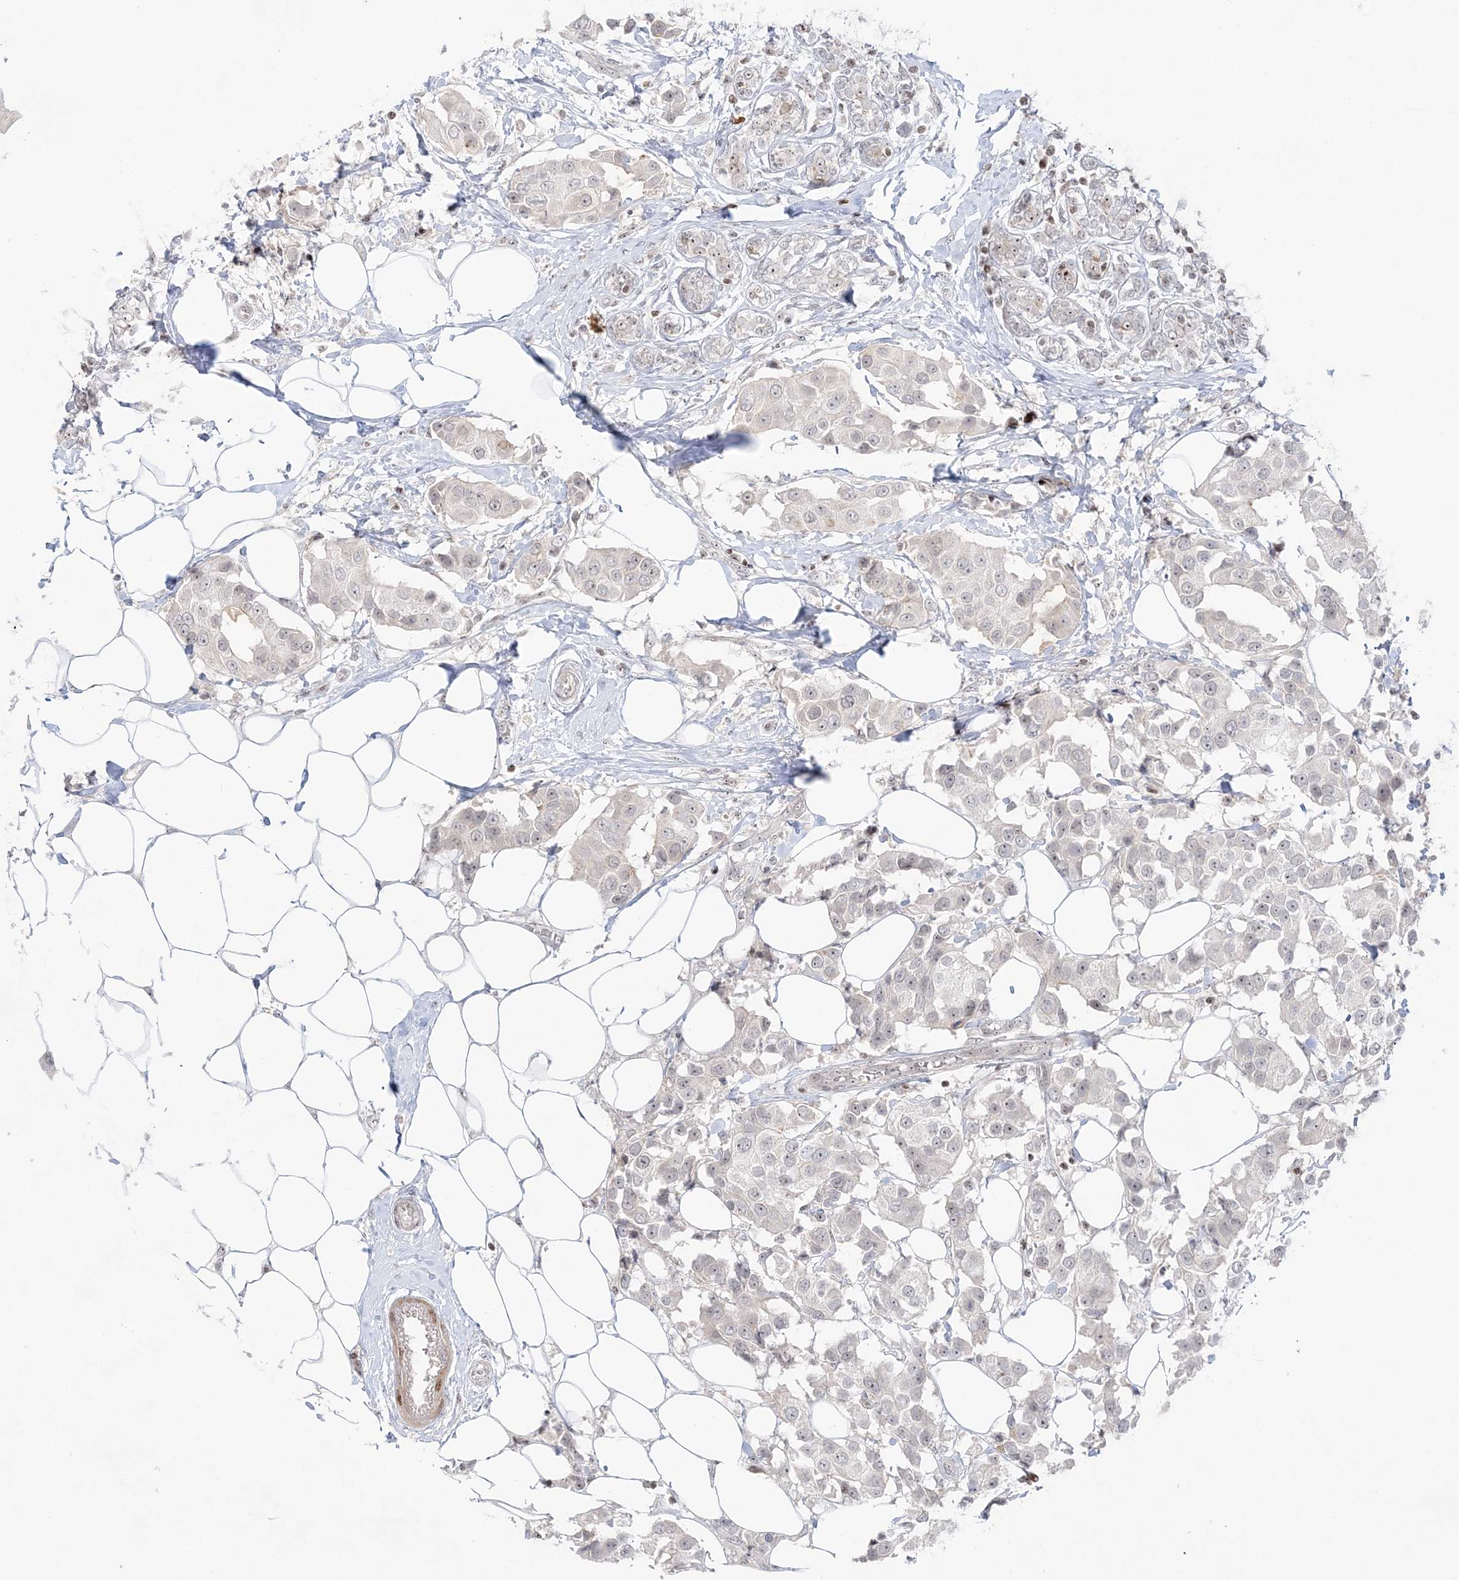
{"staining": {"intensity": "negative", "quantity": "none", "location": "none"}, "tissue": "breast cancer", "cell_type": "Tumor cells", "image_type": "cancer", "snomed": [{"axis": "morphology", "description": "Normal tissue, NOS"}, {"axis": "morphology", "description": "Duct carcinoma"}, {"axis": "topography", "description": "Breast"}], "caption": "A micrograph of human breast cancer is negative for staining in tumor cells. The staining was performed using DAB to visualize the protein expression in brown, while the nuclei were stained in blue with hematoxylin (Magnification: 20x).", "gene": "SH3BP4", "patient": {"sex": "female", "age": 39}}